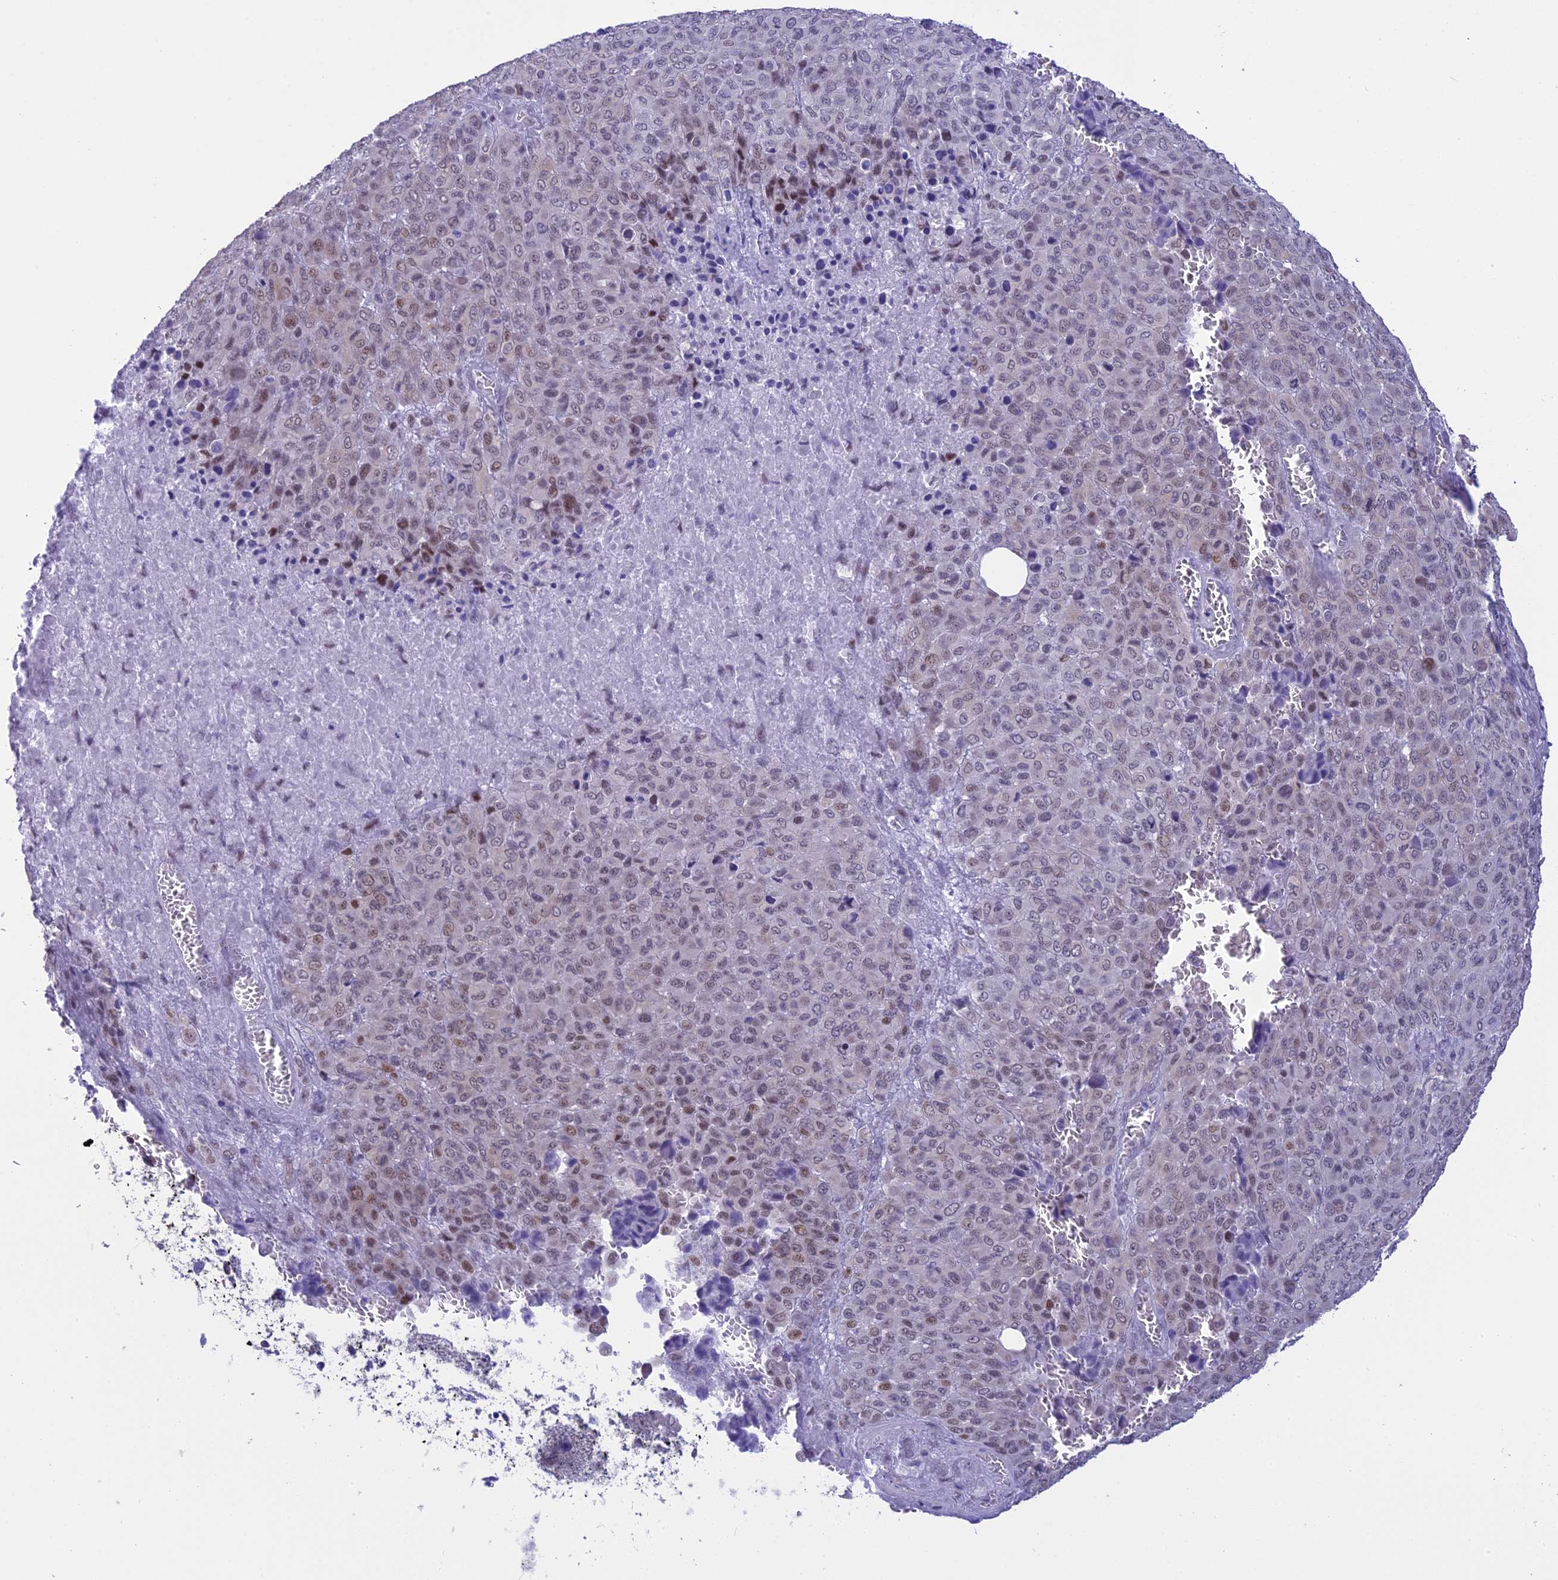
{"staining": {"intensity": "weak", "quantity": "25%-75%", "location": "nuclear"}, "tissue": "melanoma", "cell_type": "Tumor cells", "image_type": "cancer", "snomed": [{"axis": "morphology", "description": "Malignant melanoma, Metastatic site"}, {"axis": "topography", "description": "Skin"}], "caption": "Weak nuclear positivity is appreciated in about 25%-75% of tumor cells in melanoma. (DAB (3,3'-diaminobenzidine) IHC with brightfield microscopy, high magnification).", "gene": "SPIRE2", "patient": {"sex": "female", "age": 81}}